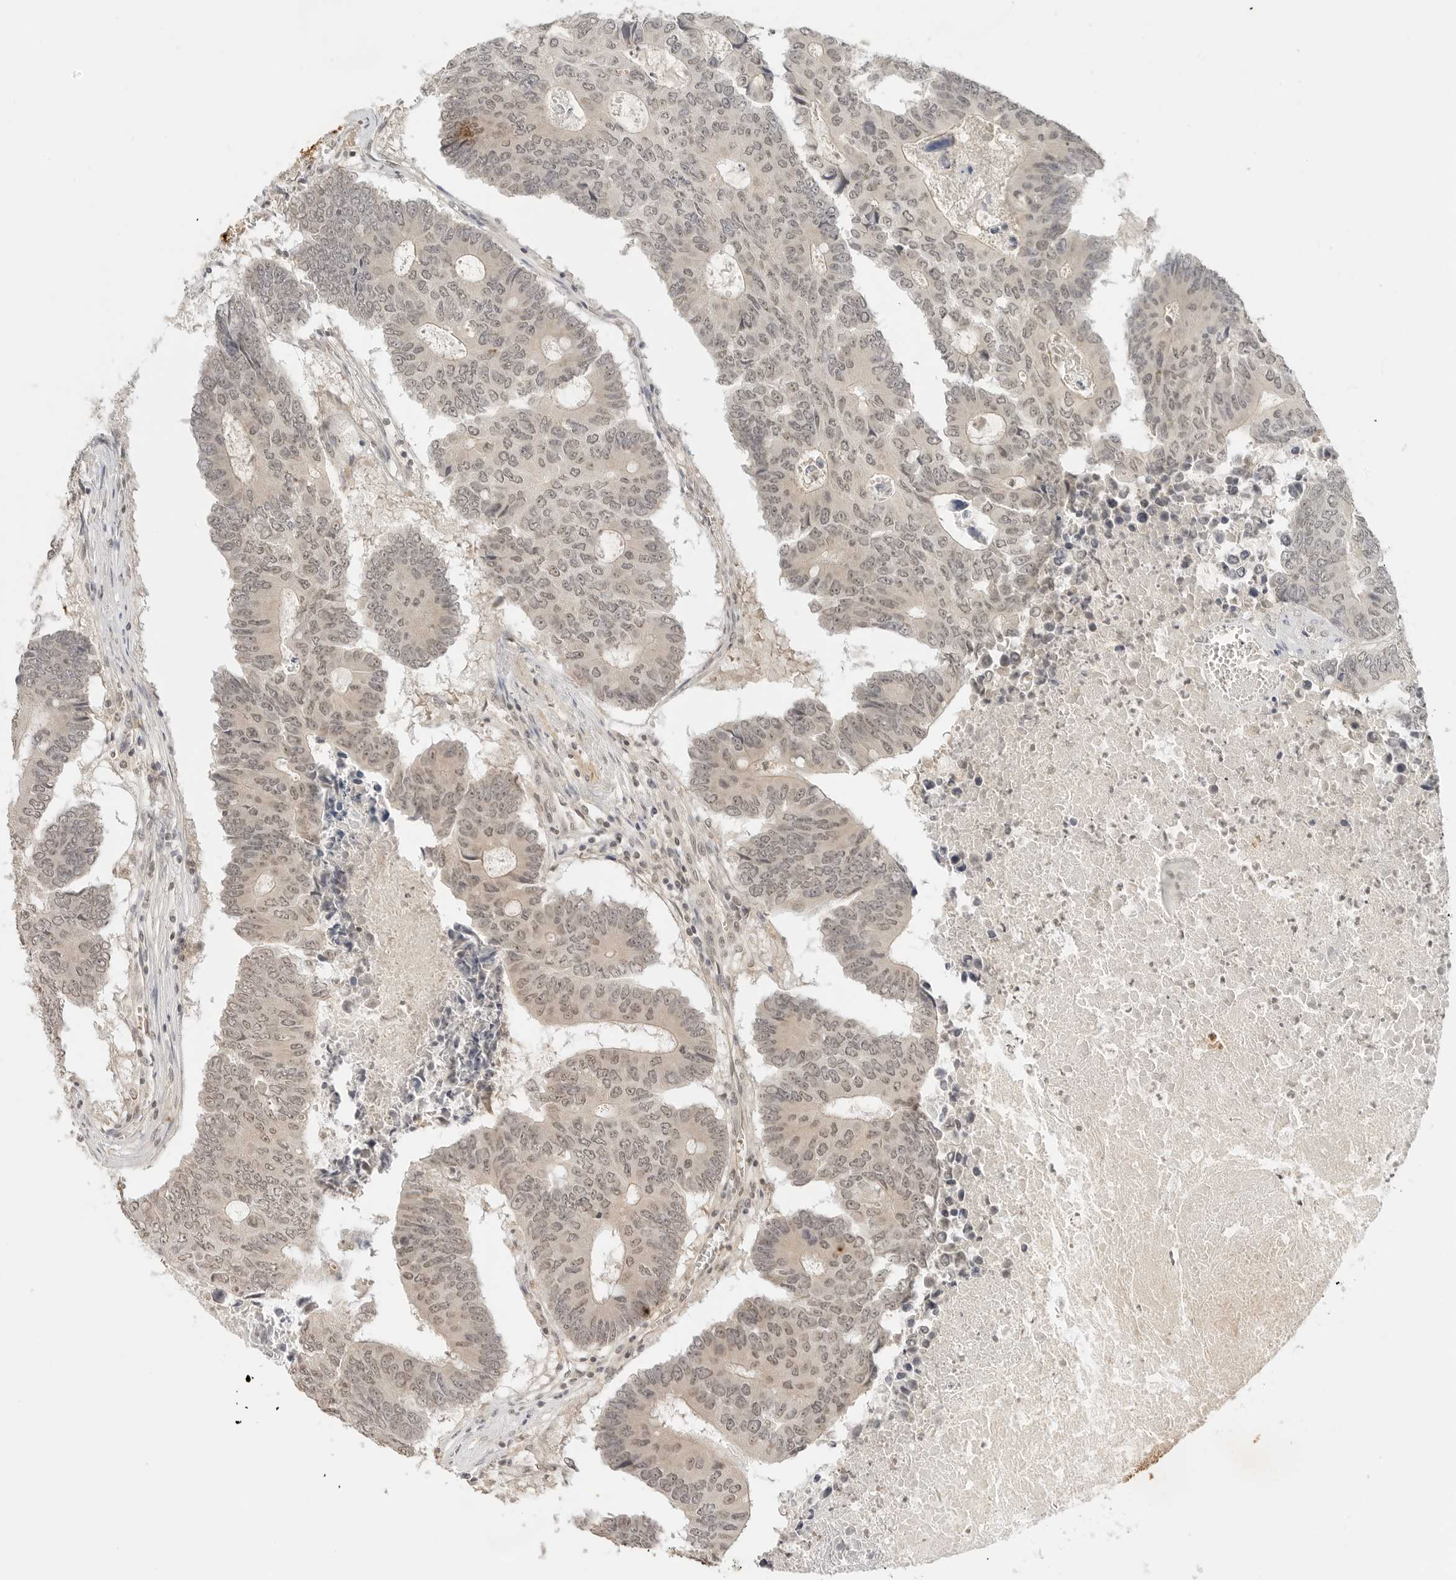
{"staining": {"intensity": "weak", "quantity": ">75%", "location": "nuclear"}, "tissue": "colorectal cancer", "cell_type": "Tumor cells", "image_type": "cancer", "snomed": [{"axis": "morphology", "description": "Adenocarcinoma, NOS"}, {"axis": "topography", "description": "Colon"}], "caption": "DAB immunohistochemical staining of human colorectal adenocarcinoma exhibits weak nuclear protein expression in approximately >75% of tumor cells.", "gene": "GPR34", "patient": {"sex": "male", "age": 87}}